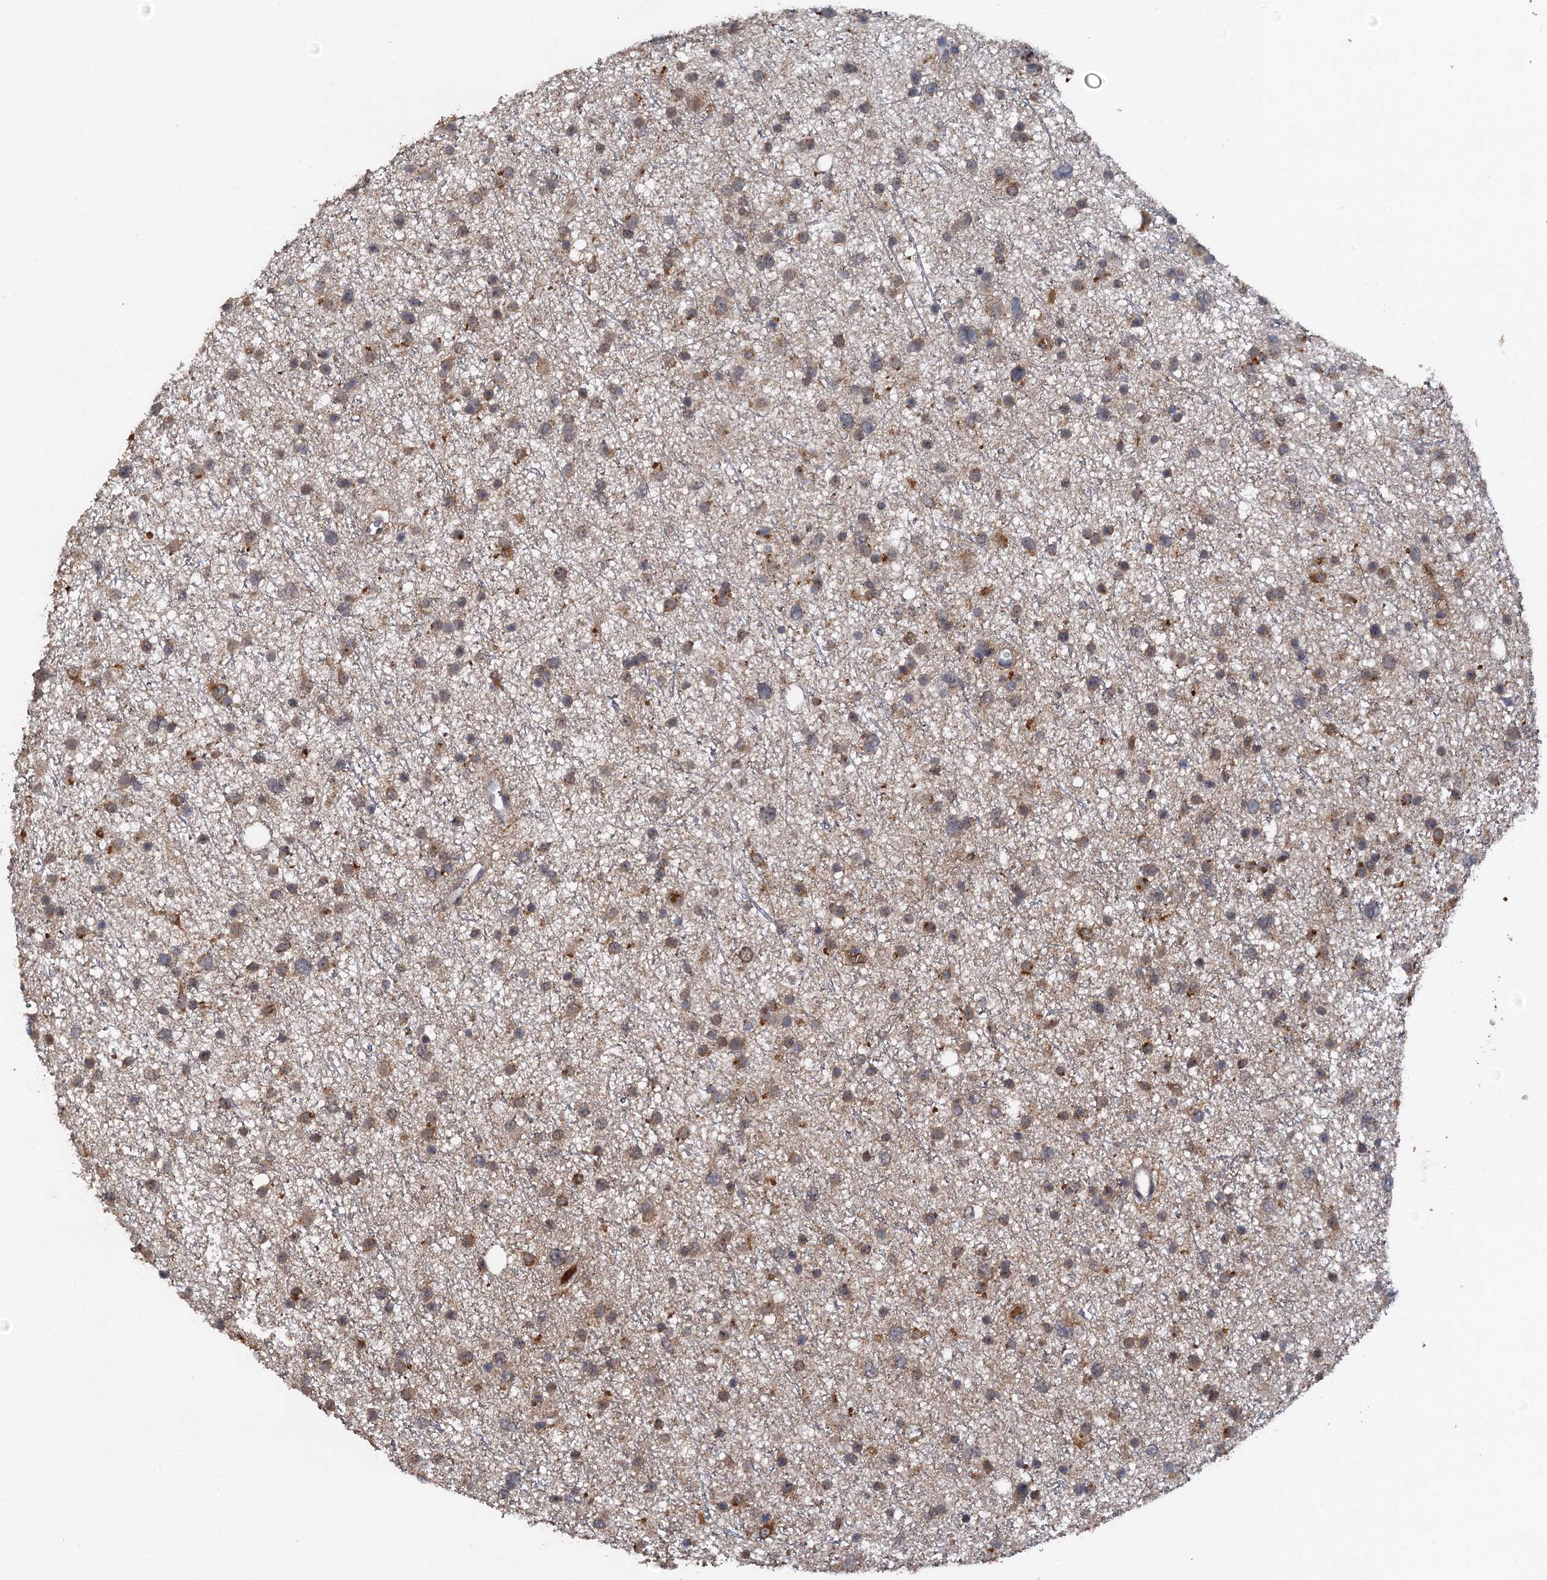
{"staining": {"intensity": "weak", "quantity": "25%-75%", "location": "cytoplasmic/membranous"}, "tissue": "glioma", "cell_type": "Tumor cells", "image_type": "cancer", "snomed": [{"axis": "morphology", "description": "Glioma, malignant, Low grade"}, {"axis": "topography", "description": "Cerebral cortex"}], "caption": "Human malignant glioma (low-grade) stained for a protein (brown) demonstrates weak cytoplasmic/membranous positive positivity in about 25%-75% of tumor cells.", "gene": "HAPLN3", "patient": {"sex": "female", "age": 39}}